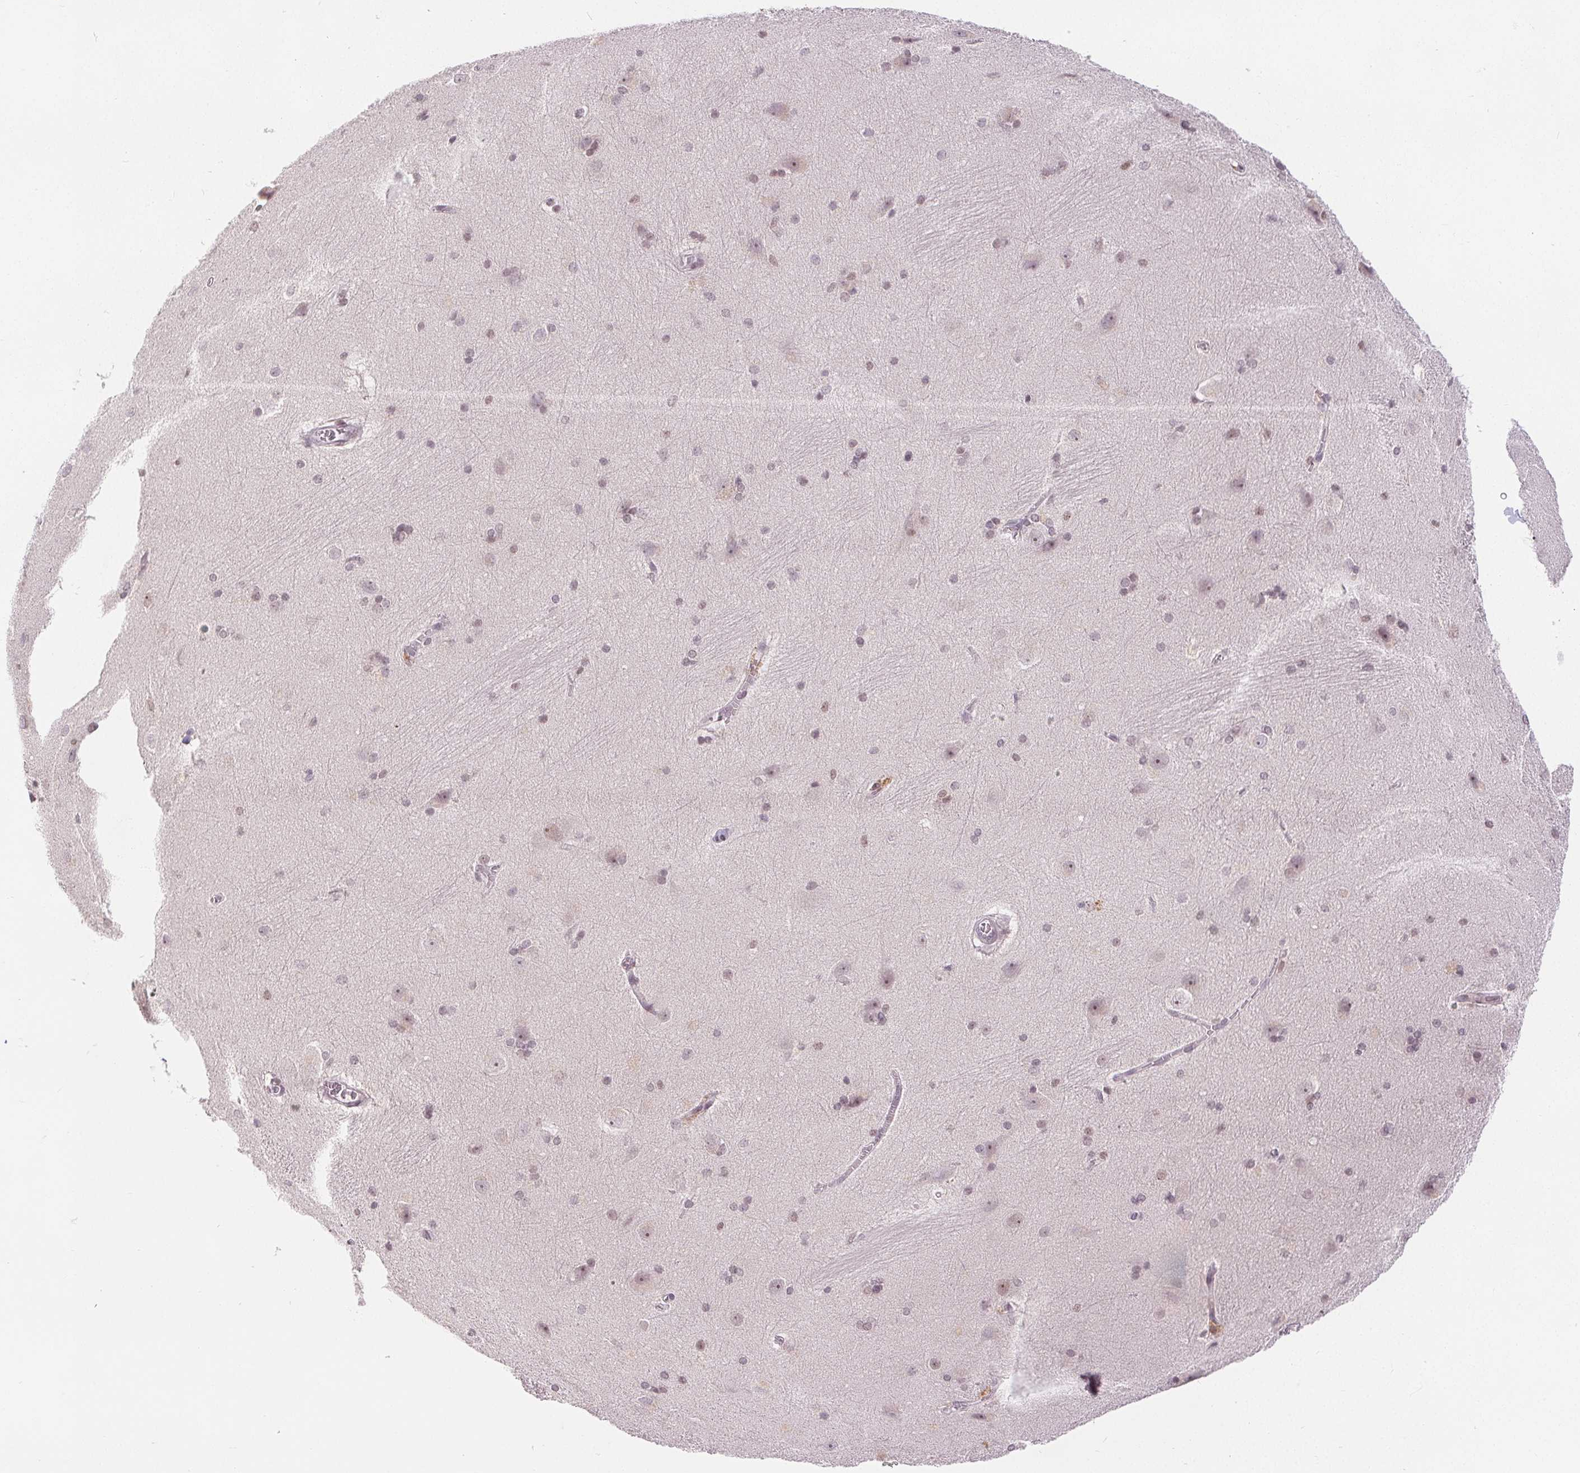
{"staining": {"intensity": "weak", "quantity": "25%-75%", "location": "nuclear"}, "tissue": "hippocampus", "cell_type": "Glial cells", "image_type": "normal", "snomed": [{"axis": "morphology", "description": "Normal tissue, NOS"}, {"axis": "topography", "description": "Cerebral cortex"}, {"axis": "topography", "description": "Hippocampus"}], "caption": "Immunohistochemistry (IHC) image of unremarkable hippocampus: hippocampus stained using immunohistochemistry (IHC) shows low levels of weak protein expression localized specifically in the nuclear of glial cells, appearing as a nuclear brown color.", "gene": "DEK", "patient": {"sex": "female", "age": 19}}